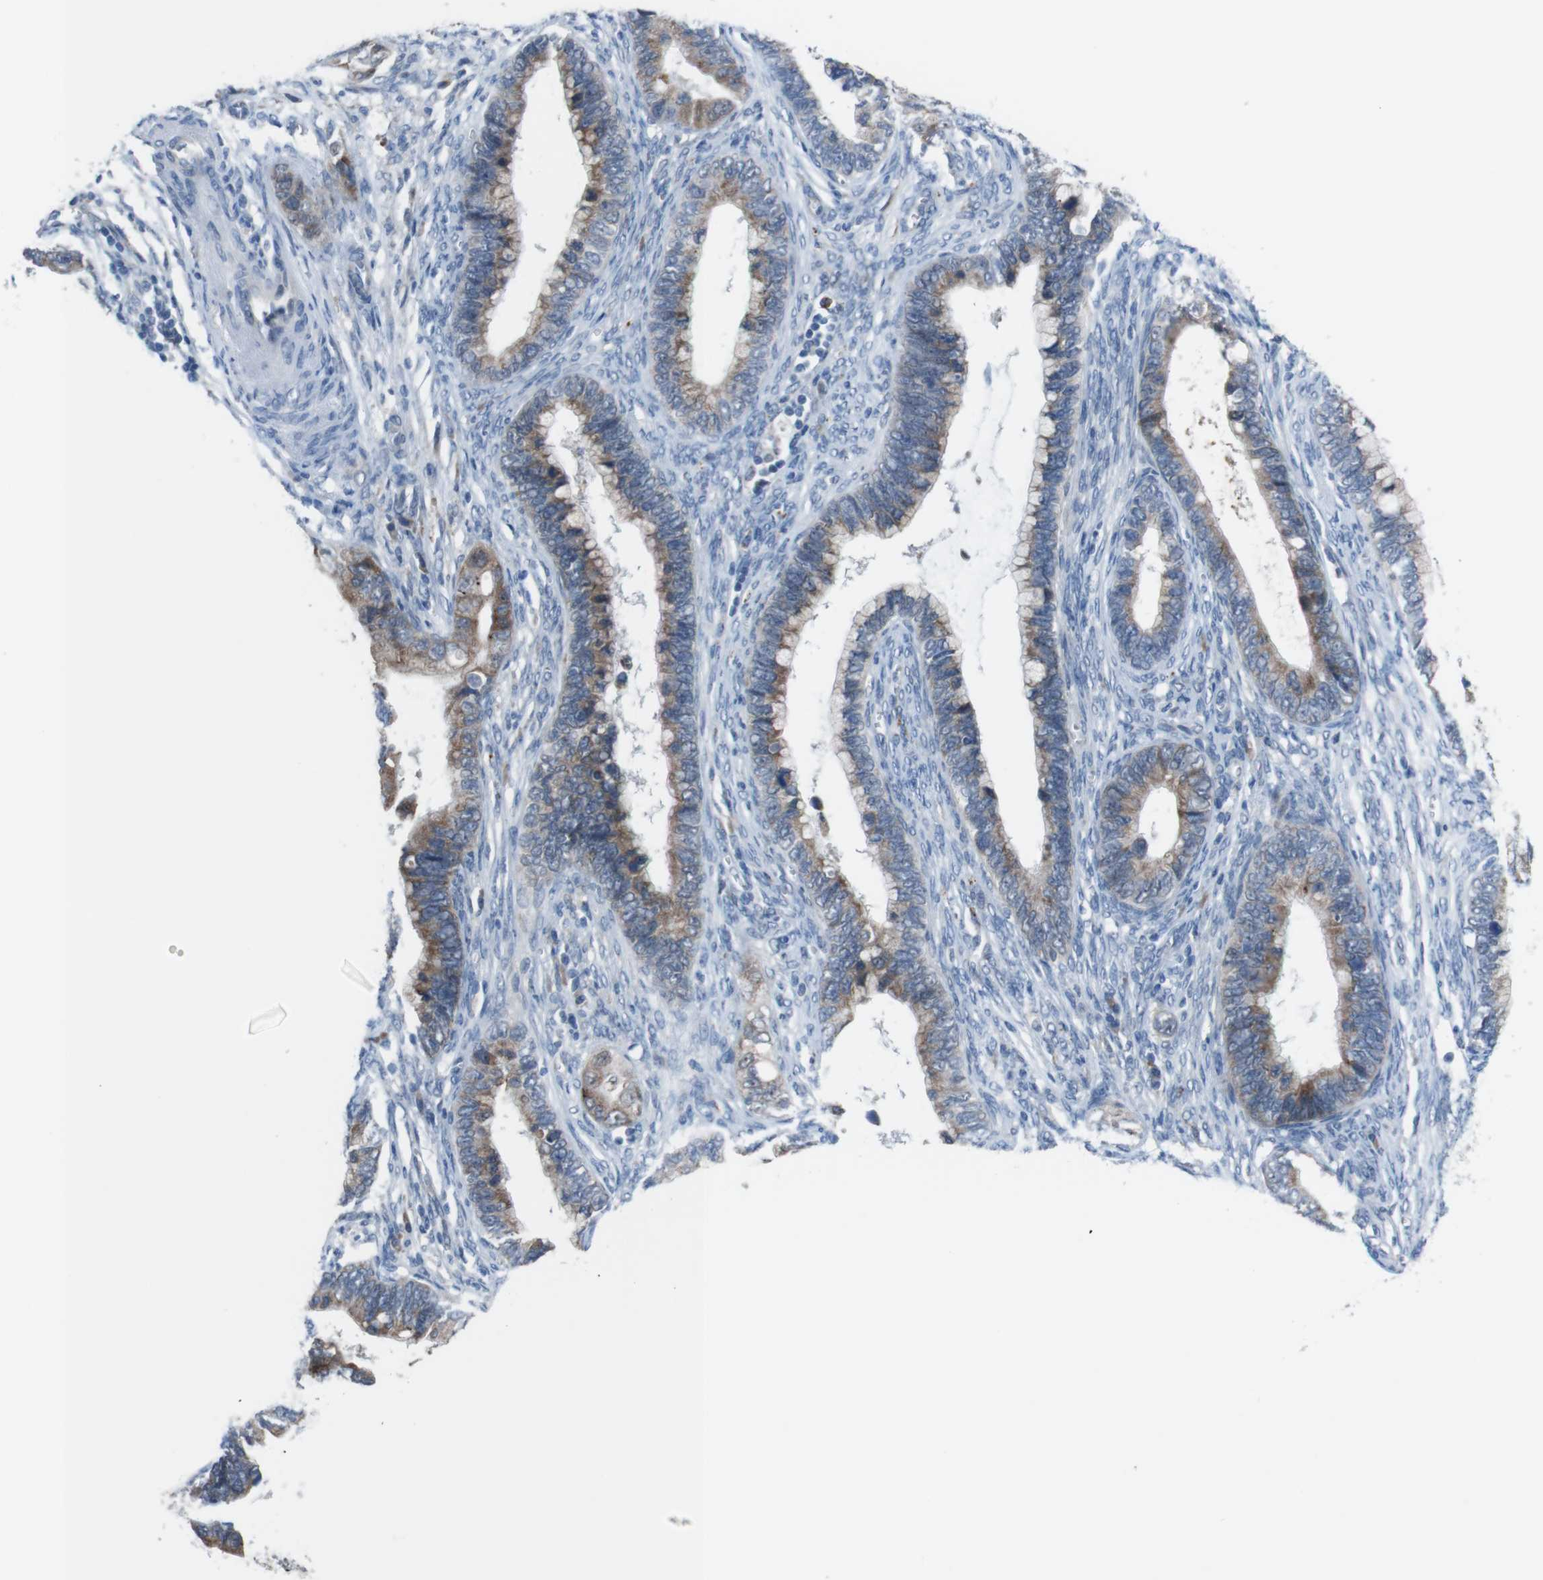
{"staining": {"intensity": "moderate", "quantity": "25%-75%", "location": "cytoplasmic/membranous"}, "tissue": "cervical cancer", "cell_type": "Tumor cells", "image_type": "cancer", "snomed": [{"axis": "morphology", "description": "Adenocarcinoma, NOS"}, {"axis": "topography", "description": "Cervix"}], "caption": "Tumor cells reveal medium levels of moderate cytoplasmic/membranous expression in about 25%-75% of cells in cervical cancer. (Brightfield microscopy of DAB IHC at high magnification).", "gene": "CDH22", "patient": {"sex": "female", "age": 44}}